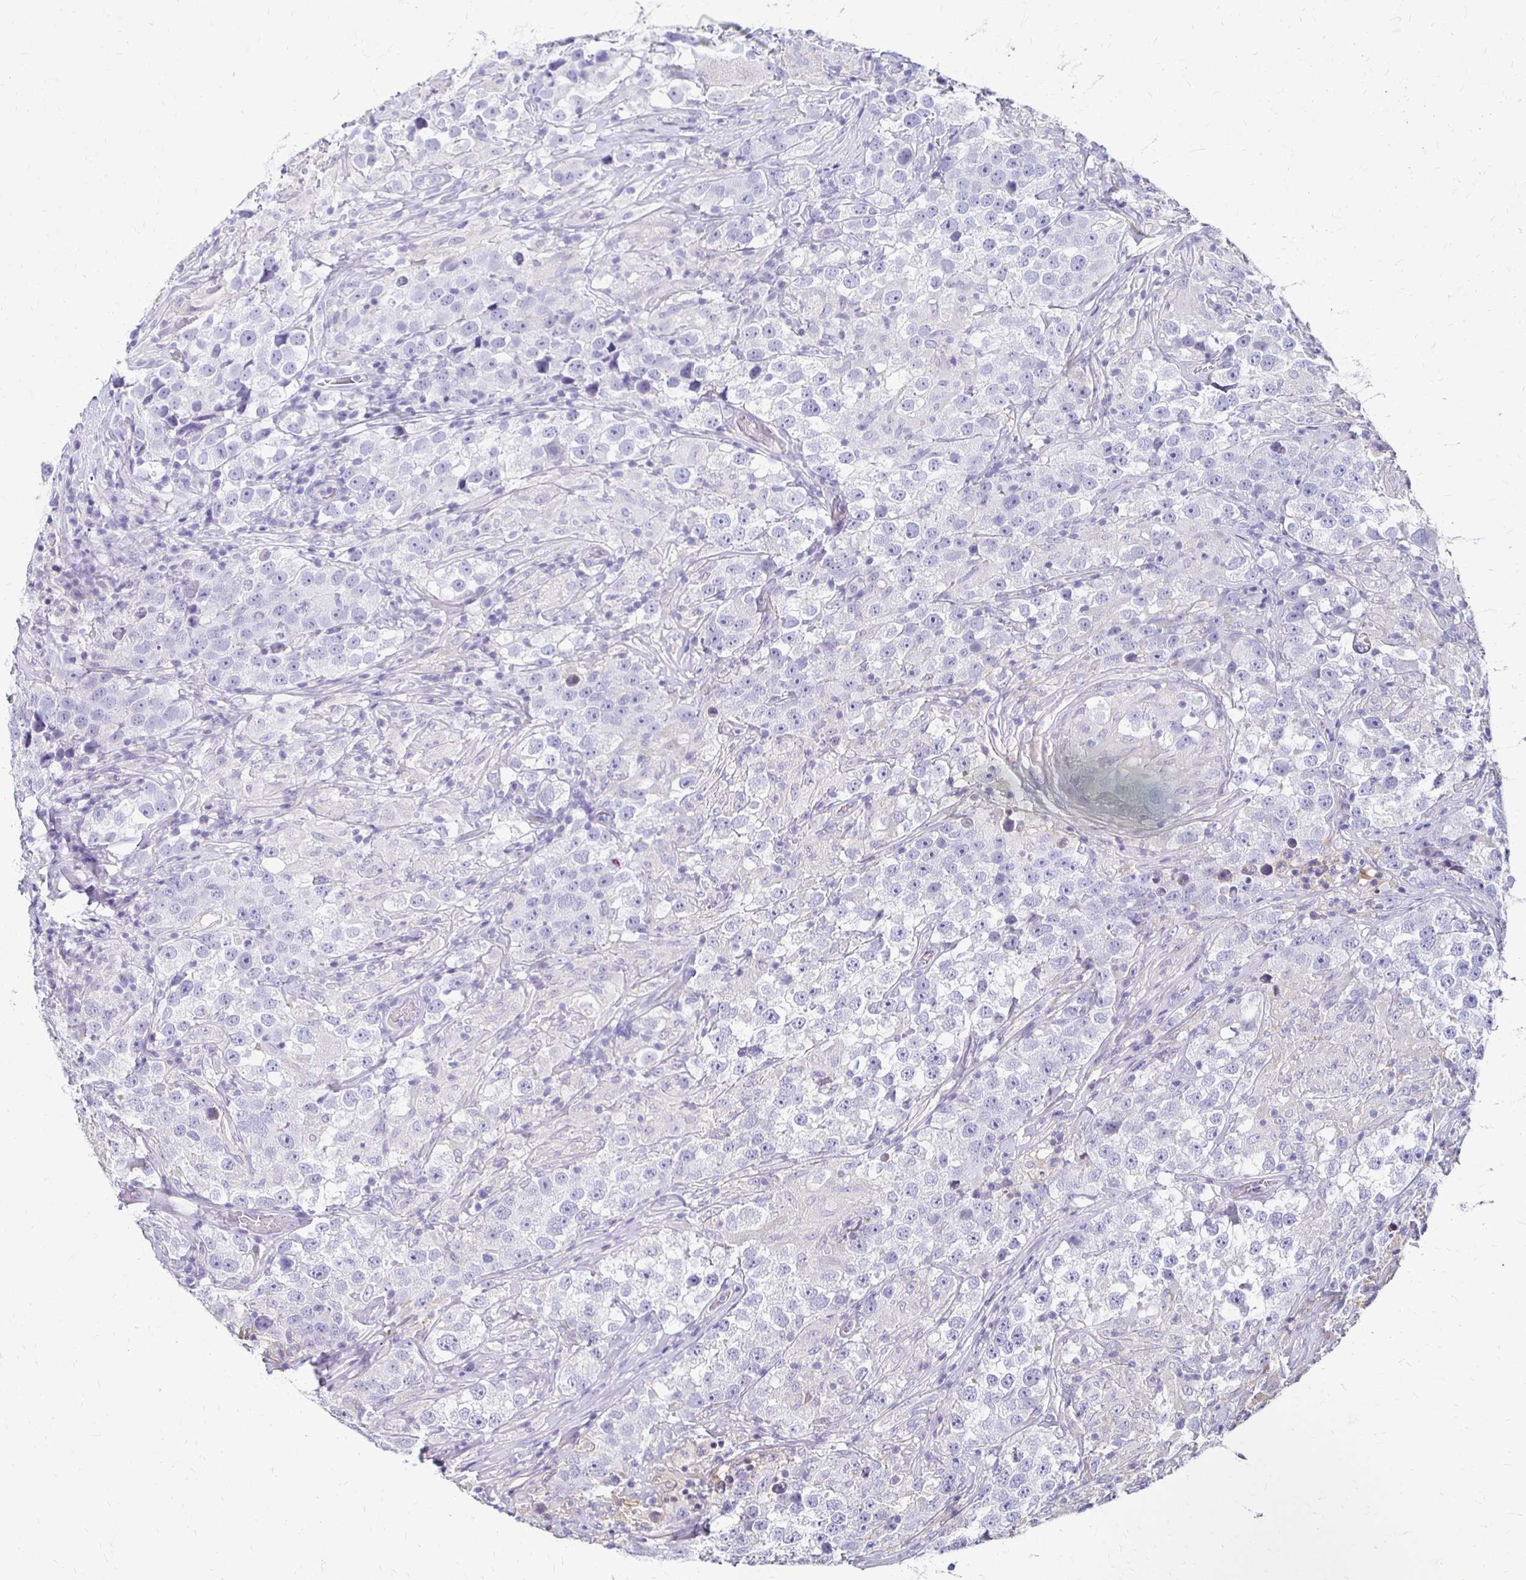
{"staining": {"intensity": "negative", "quantity": "none", "location": "none"}, "tissue": "testis cancer", "cell_type": "Tumor cells", "image_type": "cancer", "snomed": [{"axis": "morphology", "description": "Seminoma, NOS"}, {"axis": "topography", "description": "Testis"}], "caption": "This is an immunohistochemistry (IHC) micrograph of testis seminoma. There is no staining in tumor cells.", "gene": "AKAP6", "patient": {"sex": "male", "age": 46}}